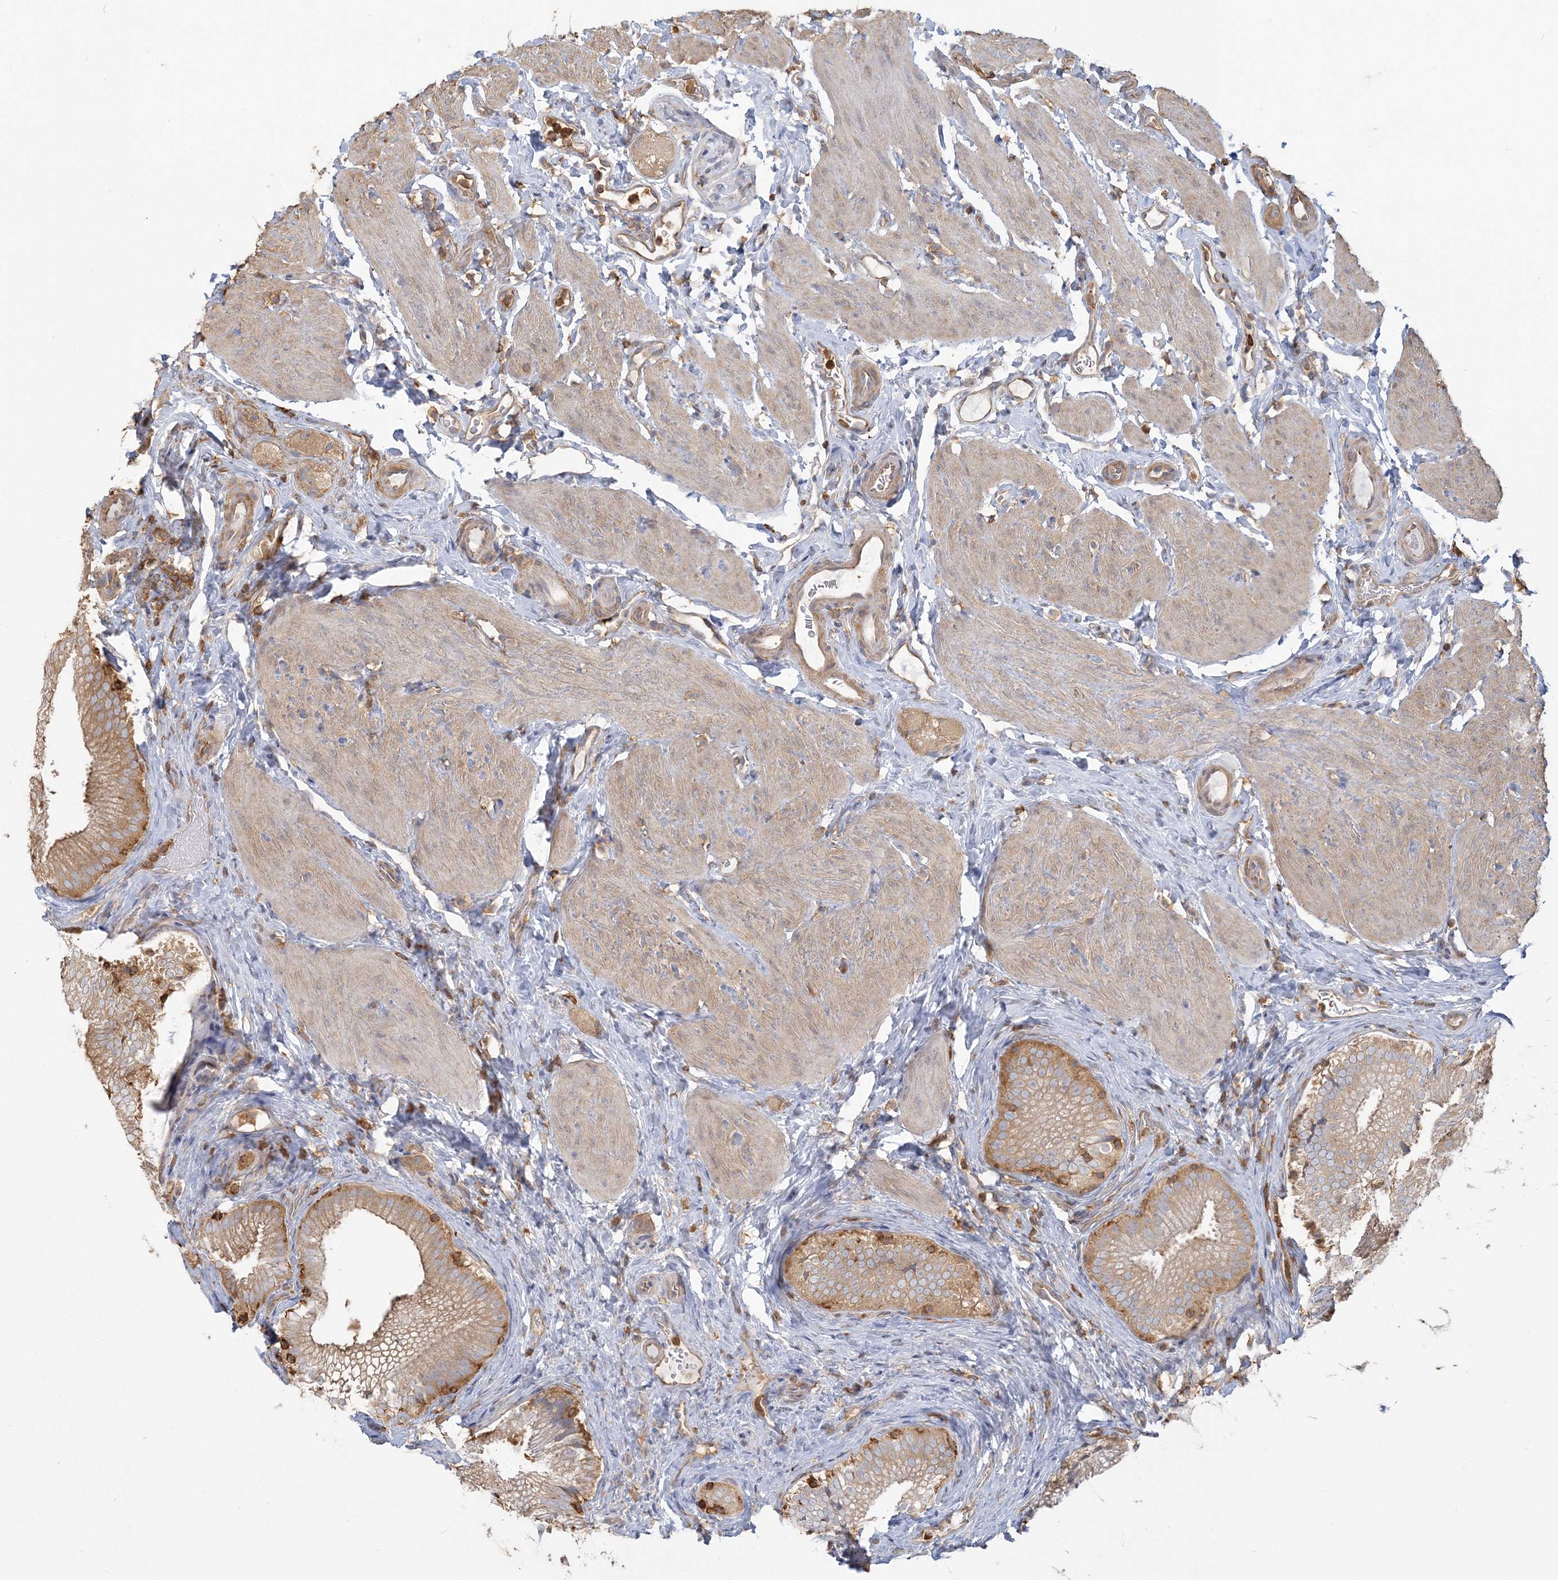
{"staining": {"intensity": "moderate", "quantity": ">75%", "location": "cytoplasmic/membranous"}, "tissue": "gallbladder", "cell_type": "Glandular cells", "image_type": "normal", "snomed": [{"axis": "morphology", "description": "Normal tissue, NOS"}, {"axis": "topography", "description": "Gallbladder"}], "caption": "Moderate cytoplasmic/membranous expression for a protein is present in about >75% of glandular cells of unremarkable gallbladder using immunohistochemistry (IHC).", "gene": "ANKS1A", "patient": {"sex": "female", "age": 30}}